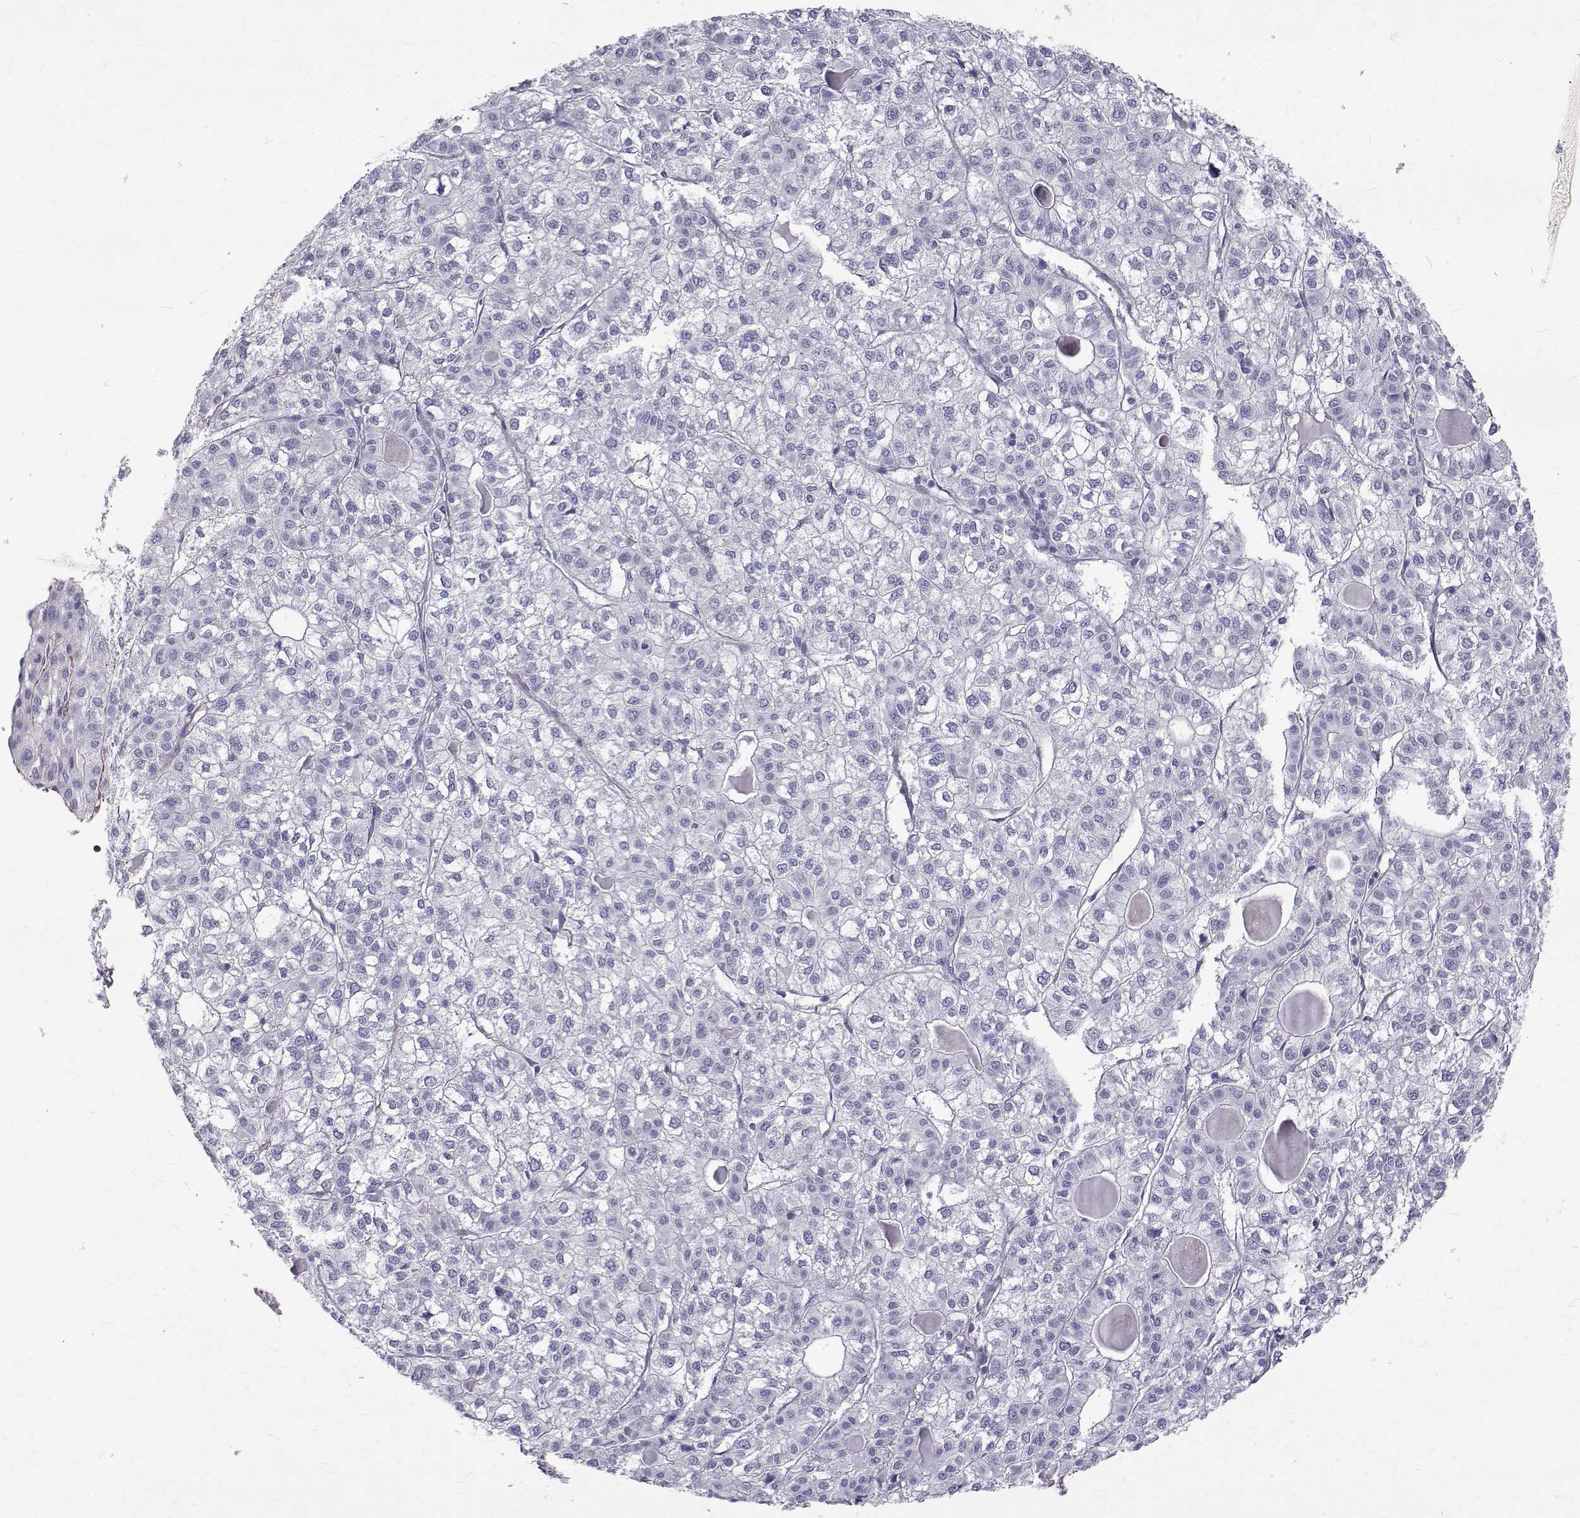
{"staining": {"intensity": "negative", "quantity": "none", "location": "none"}, "tissue": "liver cancer", "cell_type": "Tumor cells", "image_type": "cancer", "snomed": [{"axis": "morphology", "description": "Carcinoma, Hepatocellular, NOS"}, {"axis": "topography", "description": "Liver"}], "caption": "Immunohistochemistry (IHC) of liver hepatocellular carcinoma demonstrates no staining in tumor cells.", "gene": "OPRPN", "patient": {"sex": "female", "age": 43}}